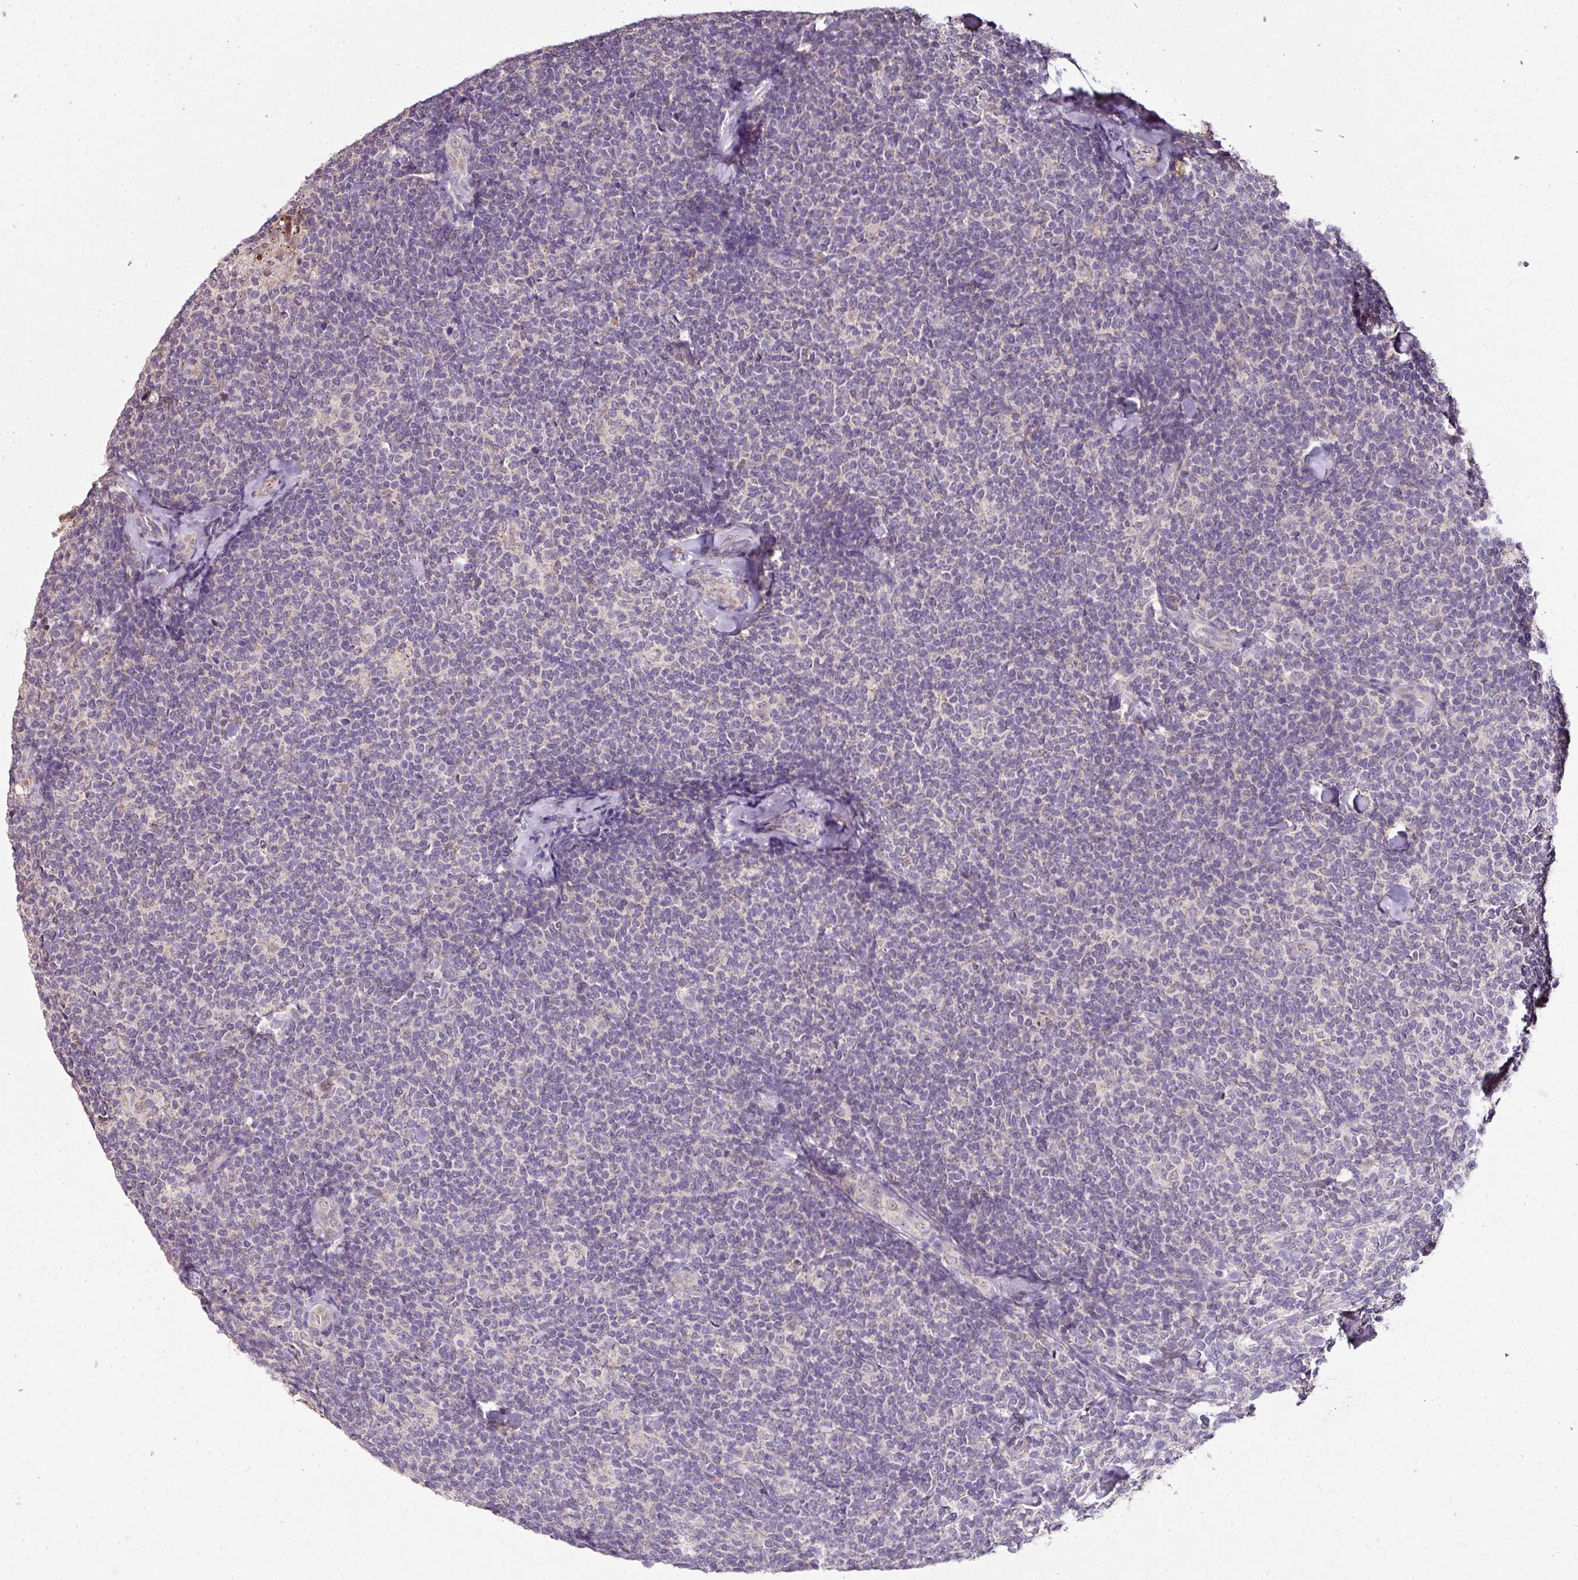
{"staining": {"intensity": "negative", "quantity": "none", "location": "none"}, "tissue": "lymphoma", "cell_type": "Tumor cells", "image_type": "cancer", "snomed": [{"axis": "morphology", "description": "Malignant lymphoma, non-Hodgkin's type, Low grade"}, {"axis": "topography", "description": "Lymph node"}], "caption": "Immunohistochemistry (IHC) of low-grade malignant lymphoma, non-Hodgkin's type reveals no staining in tumor cells.", "gene": "JPH2", "patient": {"sex": "female", "age": 56}}